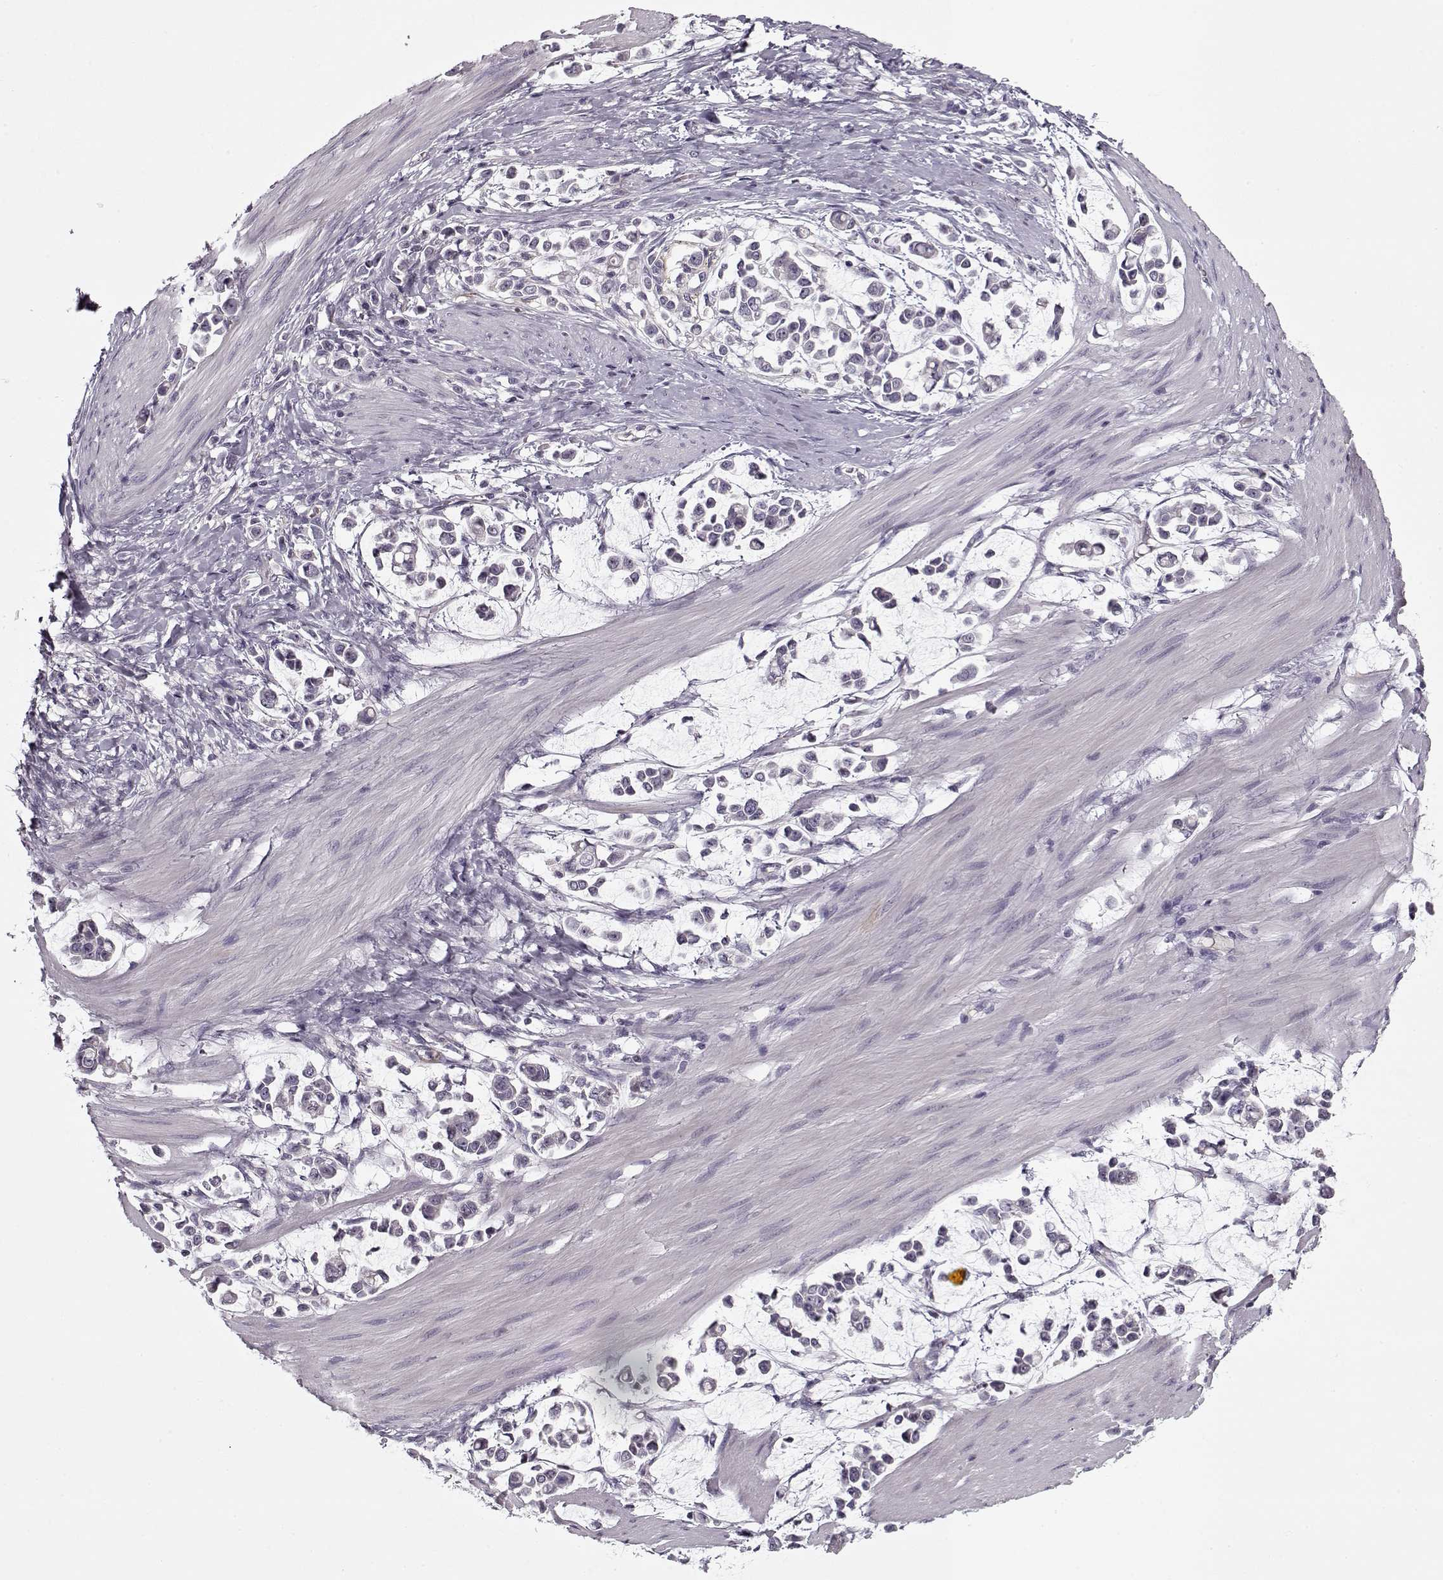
{"staining": {"intensity": "negative", "quantity": "none", "location": "none"}, "tissue": "stomach cancer", "cell_type": "Tumor cells", "image_type": "cancer", "snomed": [{"axis": "morphology", "description": "Adenocarcinoma, NOS"}, {"axis": "topography", "description": "Stomach"}], "caption": "This is a image of immunohistochemistry staining of adenocarcinoma (stomach), which shows no expression in tumor cells.", "gene": "PNMT", "patient": {"sex": "male", "age": 82}}